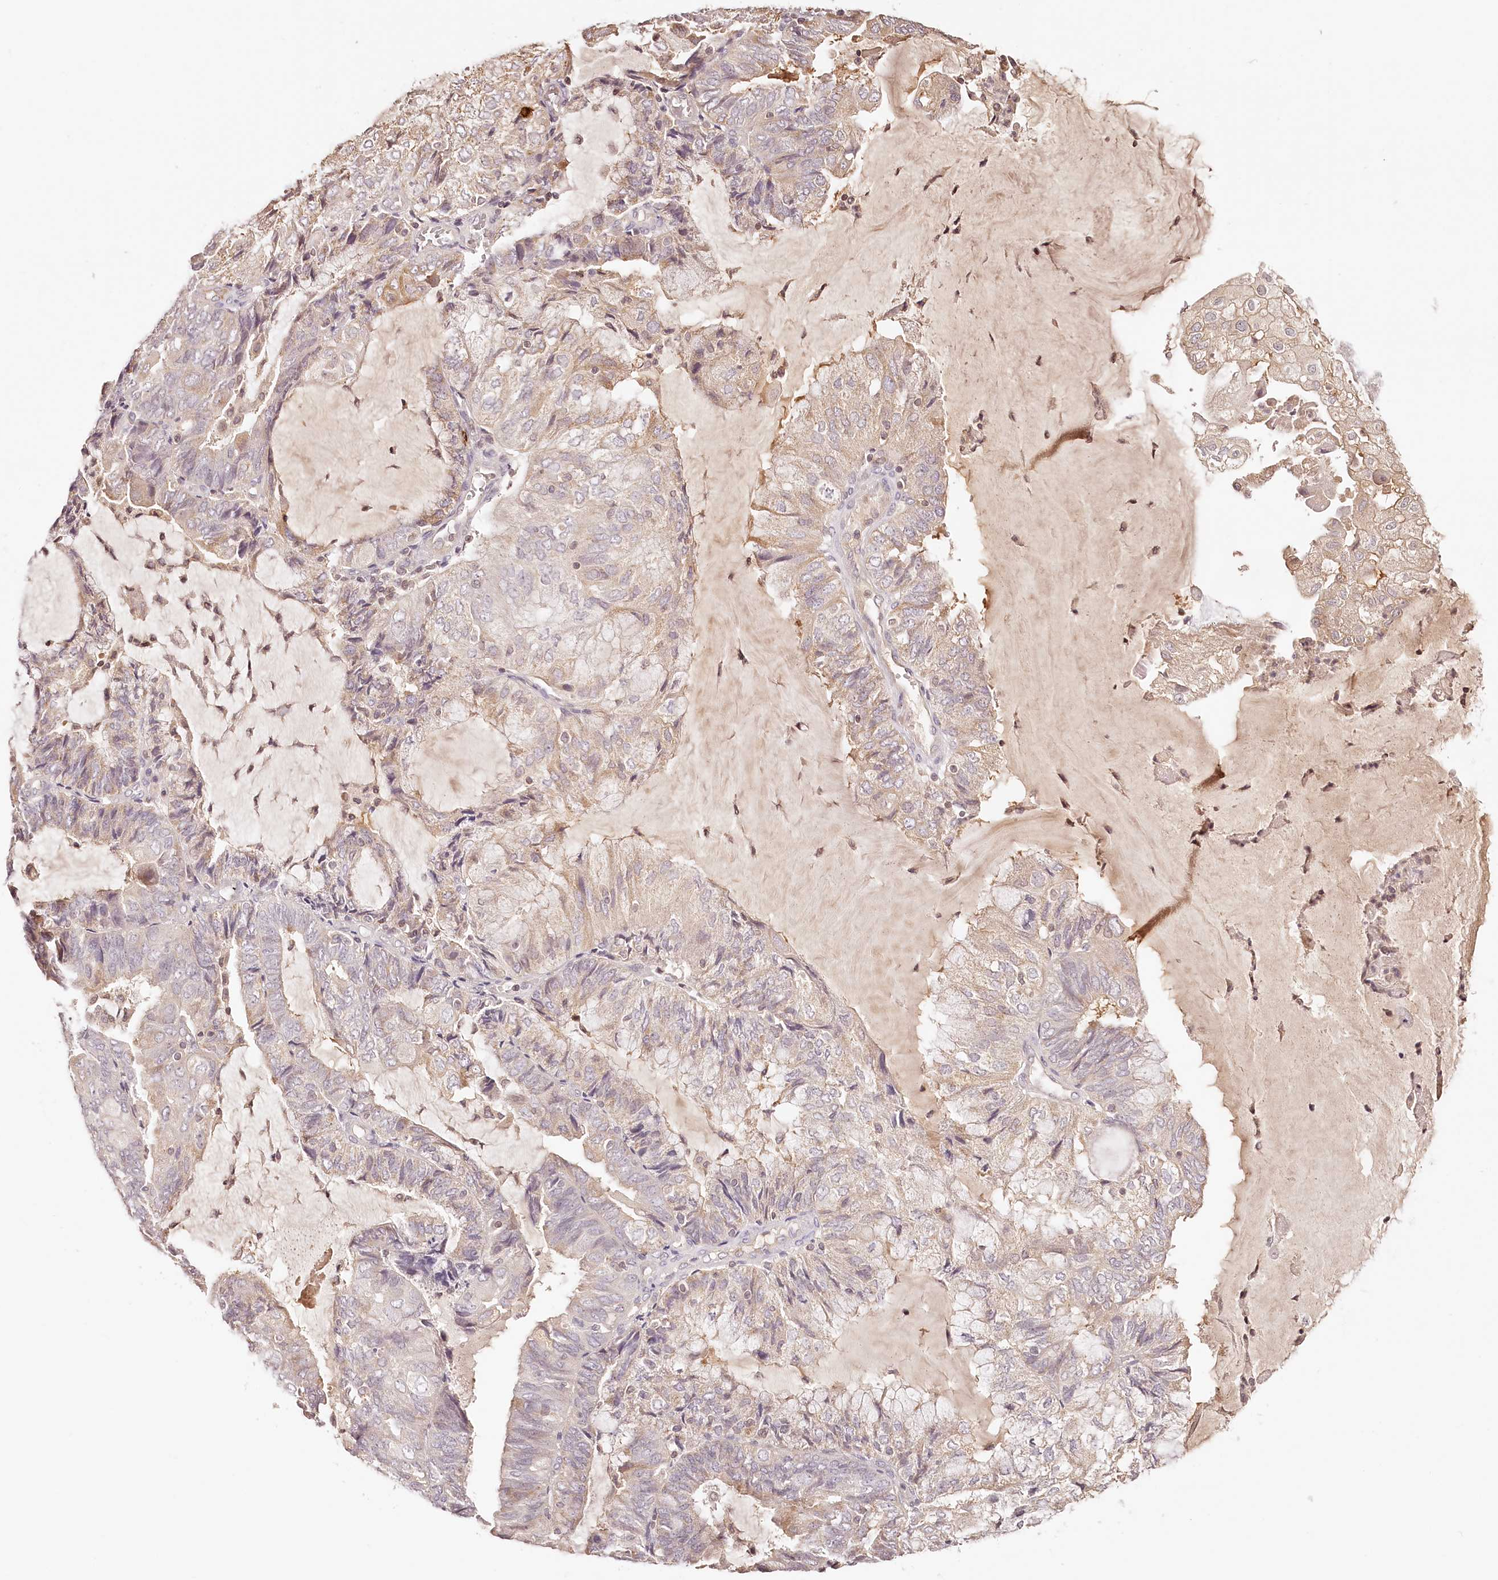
{"staining": {"intensity": "weak", "quantity": "<25%", "location": "cytoplasmic/membranous"}, "tissue": "endometrial cancer", "cell_type": "Tumor cells", "image_type": "cancer", "snomed": [{"axis": "morphology", "description": "Adenocarcinoma, NOS"}, {"axis": "topography", "description": "Endometrium"}], "caption": "A high-resolution histopathology image shows IHC staining of endometrial cancer, which reveals no significant staining in tumor cells.", "gene": "SYNGR1", "patient": {"sex": "female", "age": 81}}